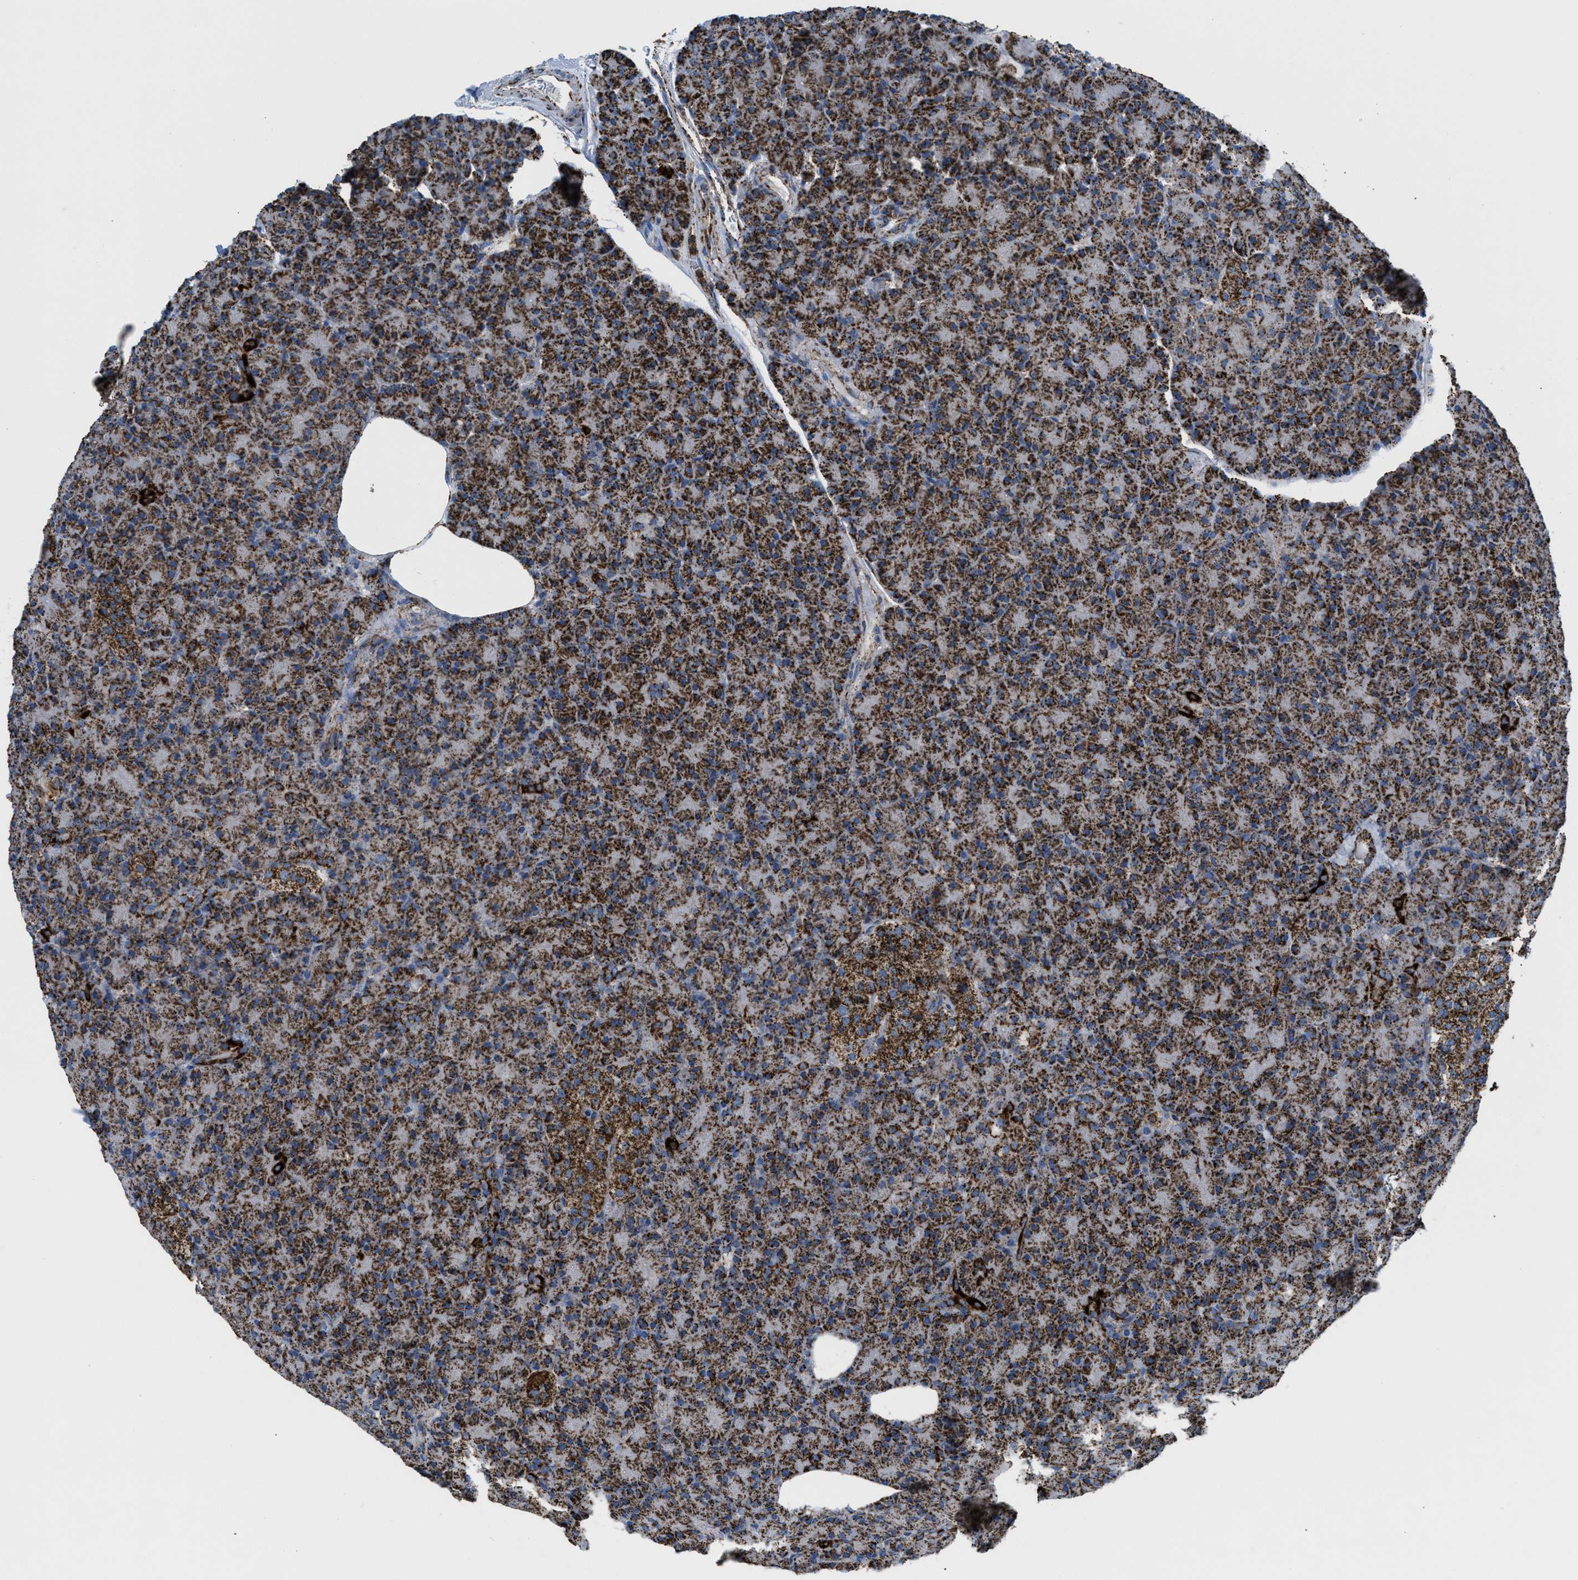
{"staining": {"intensity": "strong", "quantity": ">75%", "location": "cytoplasmic/membranous"}, "tissue": "pancreas", "cell_type": "Exocrine glandular cells", "image_type": "normal", "snomed": [{"axis": "morphology", "description": "Normal tissue, NOS"}, {"axis": "topography", "description": "Pancreas"}], "caption": "Immunohistochemistry (DAB) staining of unremarkable human pancreas reveals strong cytoplasmic/membranous protein positivity in approximately >75% of exocrine glandular cells. (IHC, brightfield microscopy, high magnification).", "gene": "ECHS1", "patient": {"sex": "female", "age": 43}}